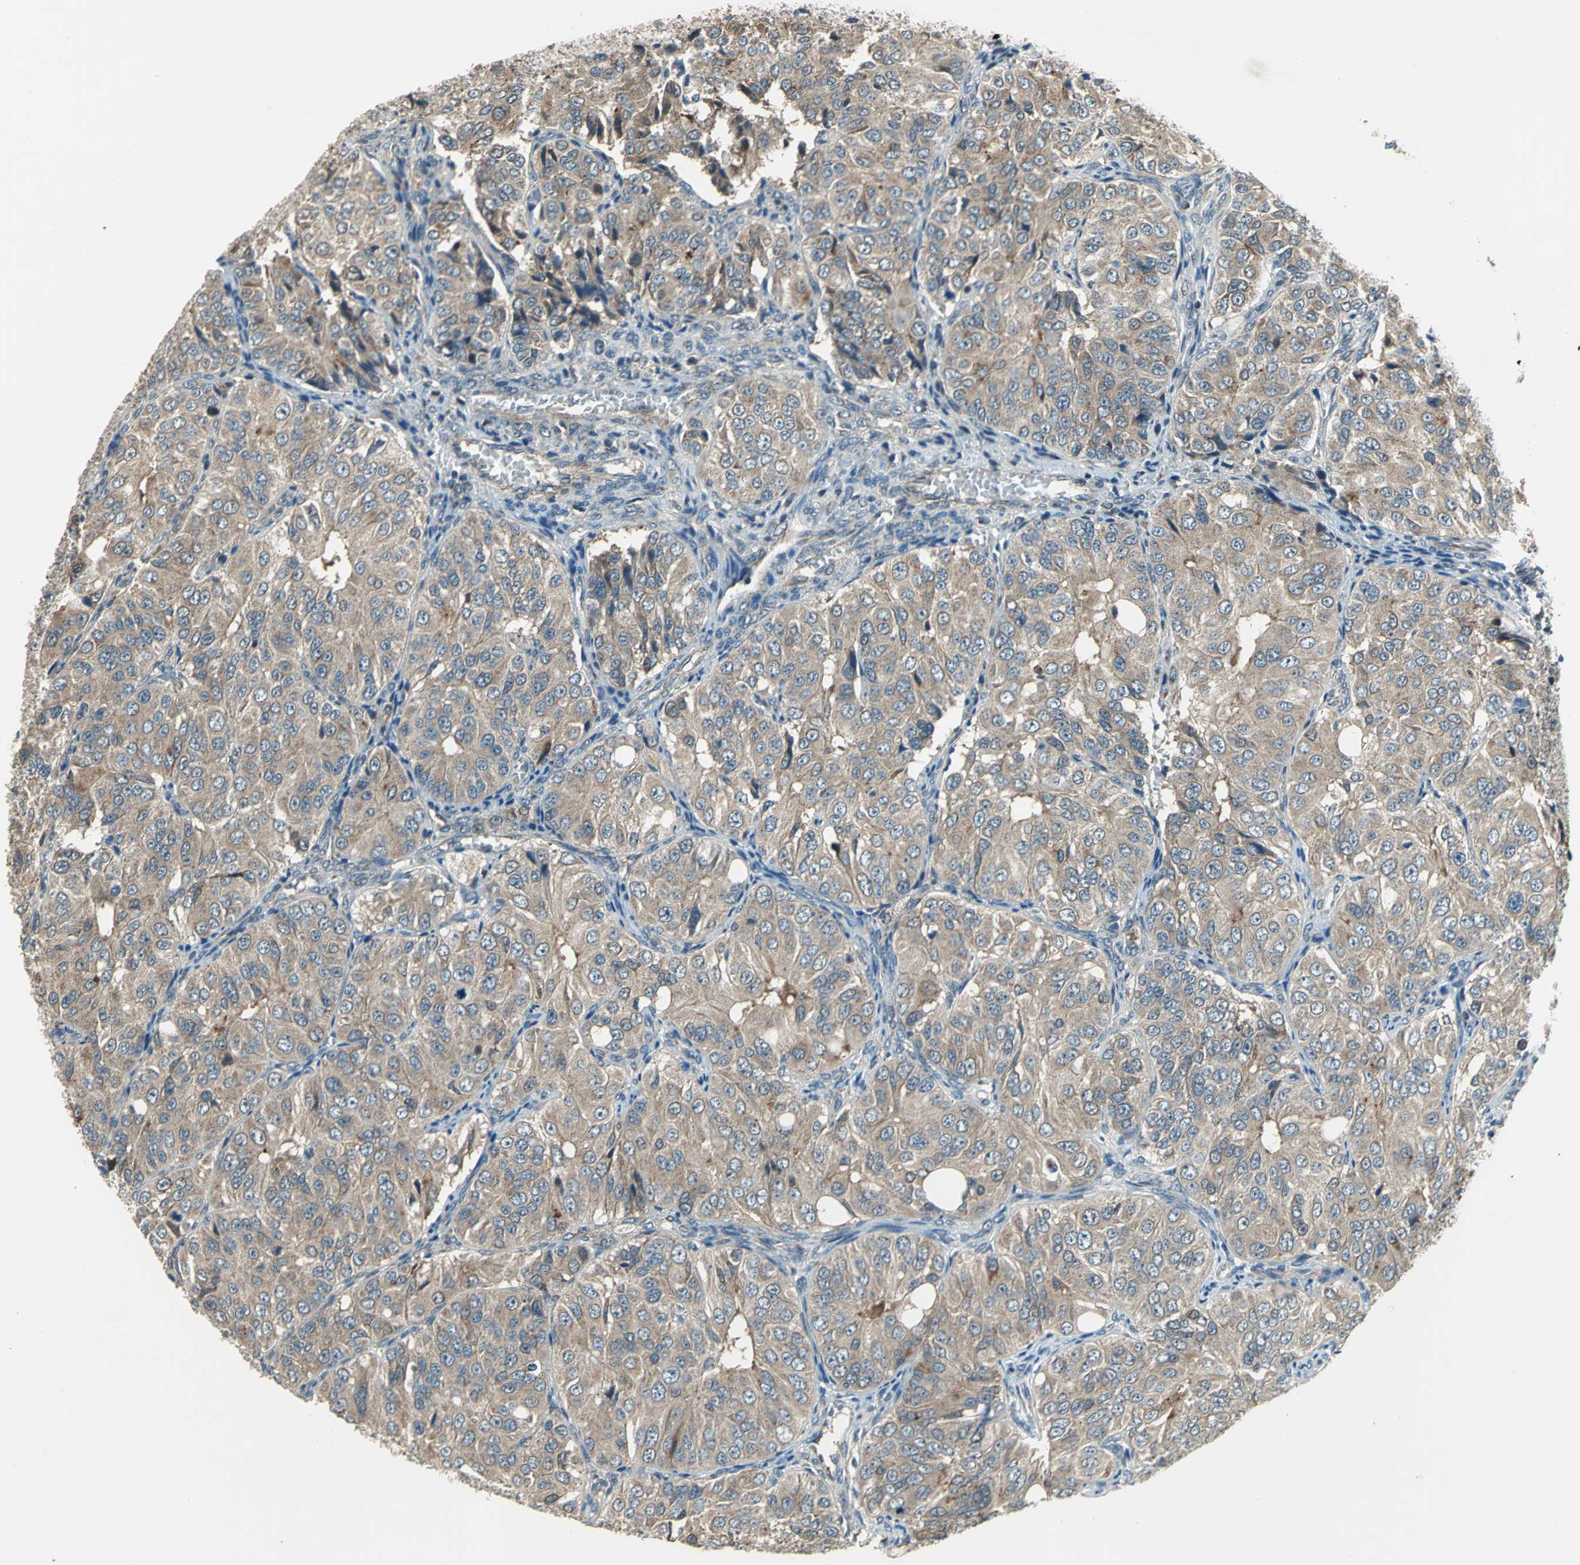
{"staining": {"intensity": "moderate", "quantity": ">75%", "location": "cytoplasmic/membranous"}, "tissue": "ovarian cancer", "cell_type": "Tumor cells", "image_type": "cancer", "snomed": [{"axis": "morphology", "description": "Carcinoma, endometroid"}, {"axis": "topography", "description": "Ovary"}], "caption": "A micrograph of human ovarian cancer (endometroid carcinoma) stained for a protein displays moderate cytoplasmic/membranous brown staining in tumor cells.", "gene": "TRAK1", "patient": {"sex": "female", "age": 51}}